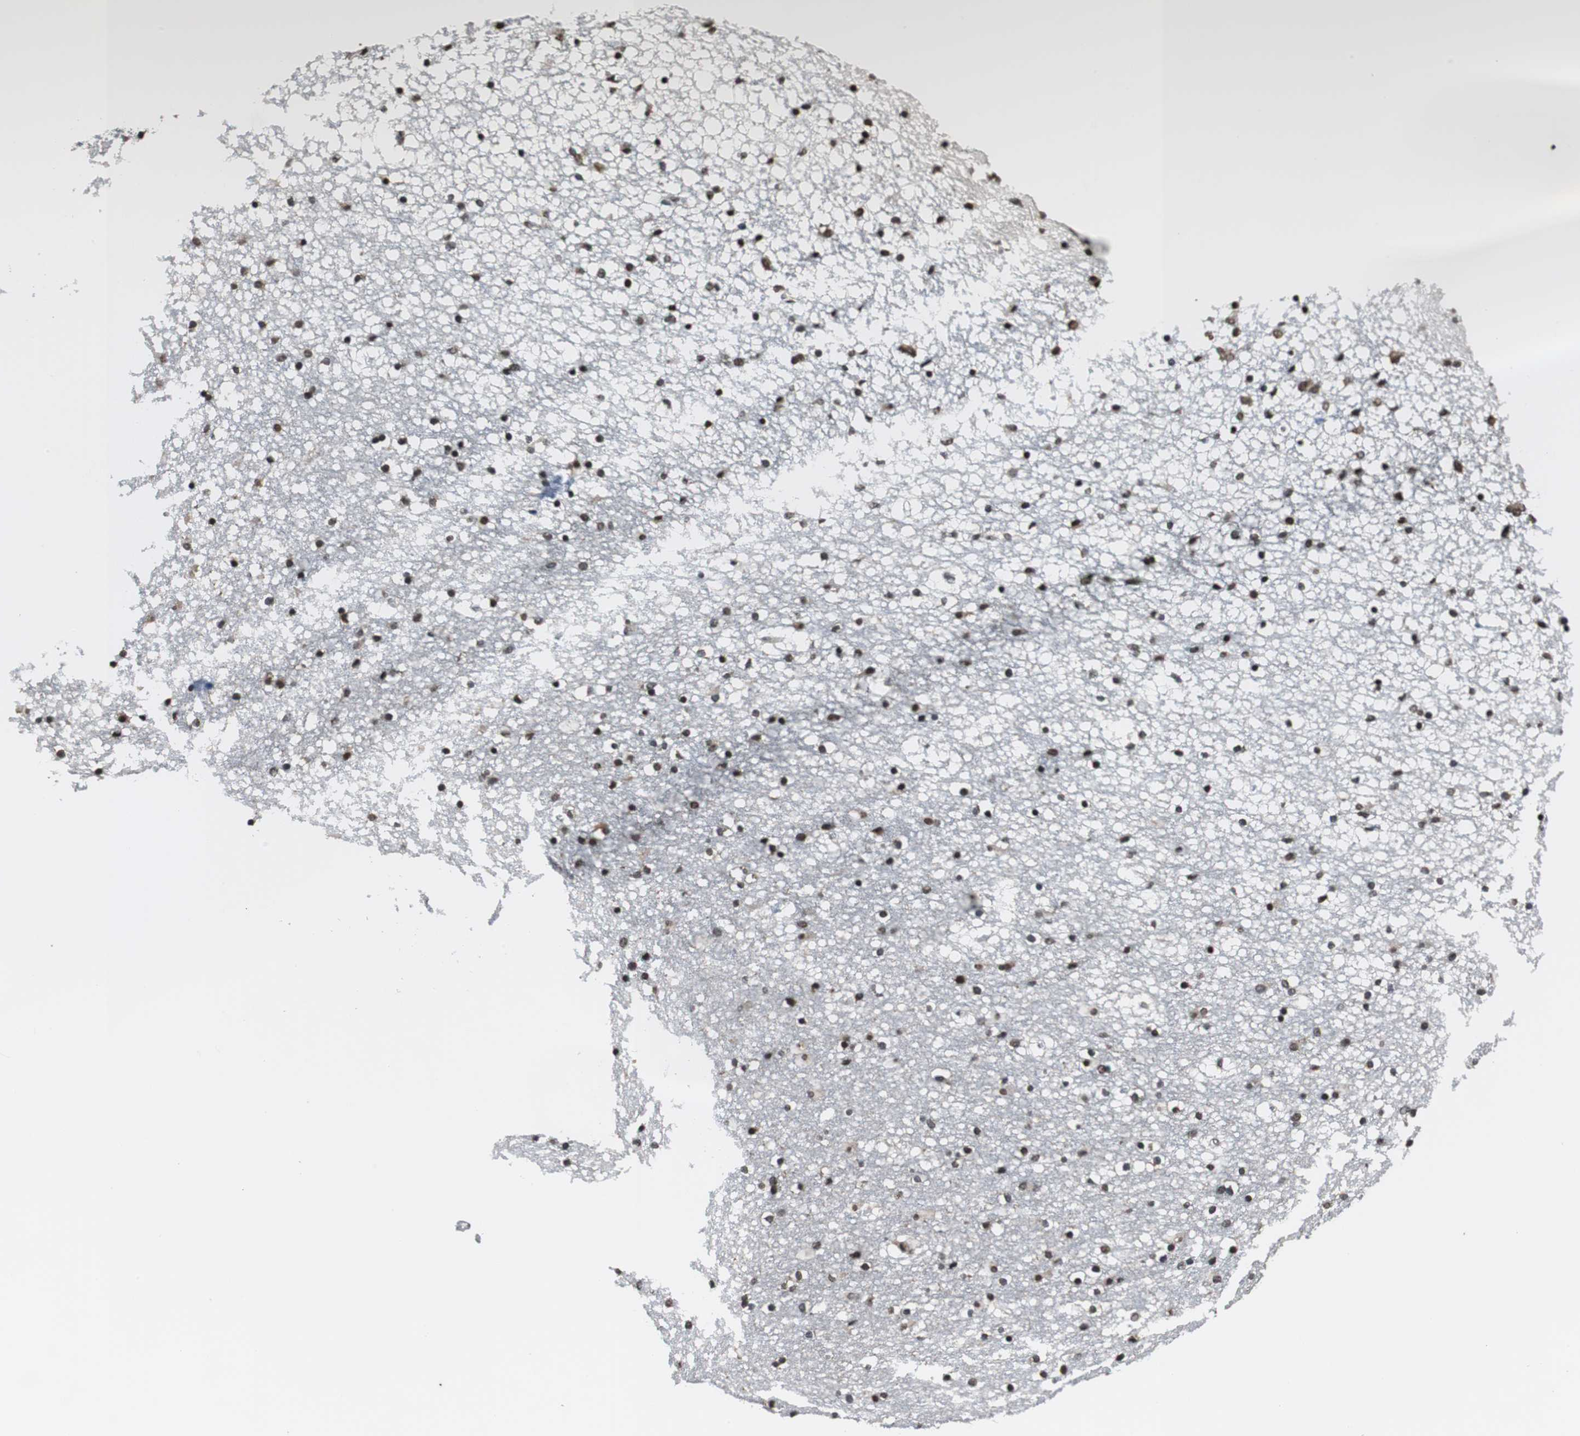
{"staining": {"intensity": "strong", "quantity": ">75%", "location": "nuclear"}, "tissue": "caudate", "cell_type": "Glial cells", "image_type": "normal", "snomed": [{"axis": "morphology", "description": "Normal tissue, NOS"}, {"axis": "topography", "description": "Lateral ventricle wall"}], "caption": "Brown immunohistochemical staining in unremarkable caudate reveals strong nuclear positivity in approximately >75% of glial cells.", "gene": "REST", "patient": {"sex": "male", "age": 45}}